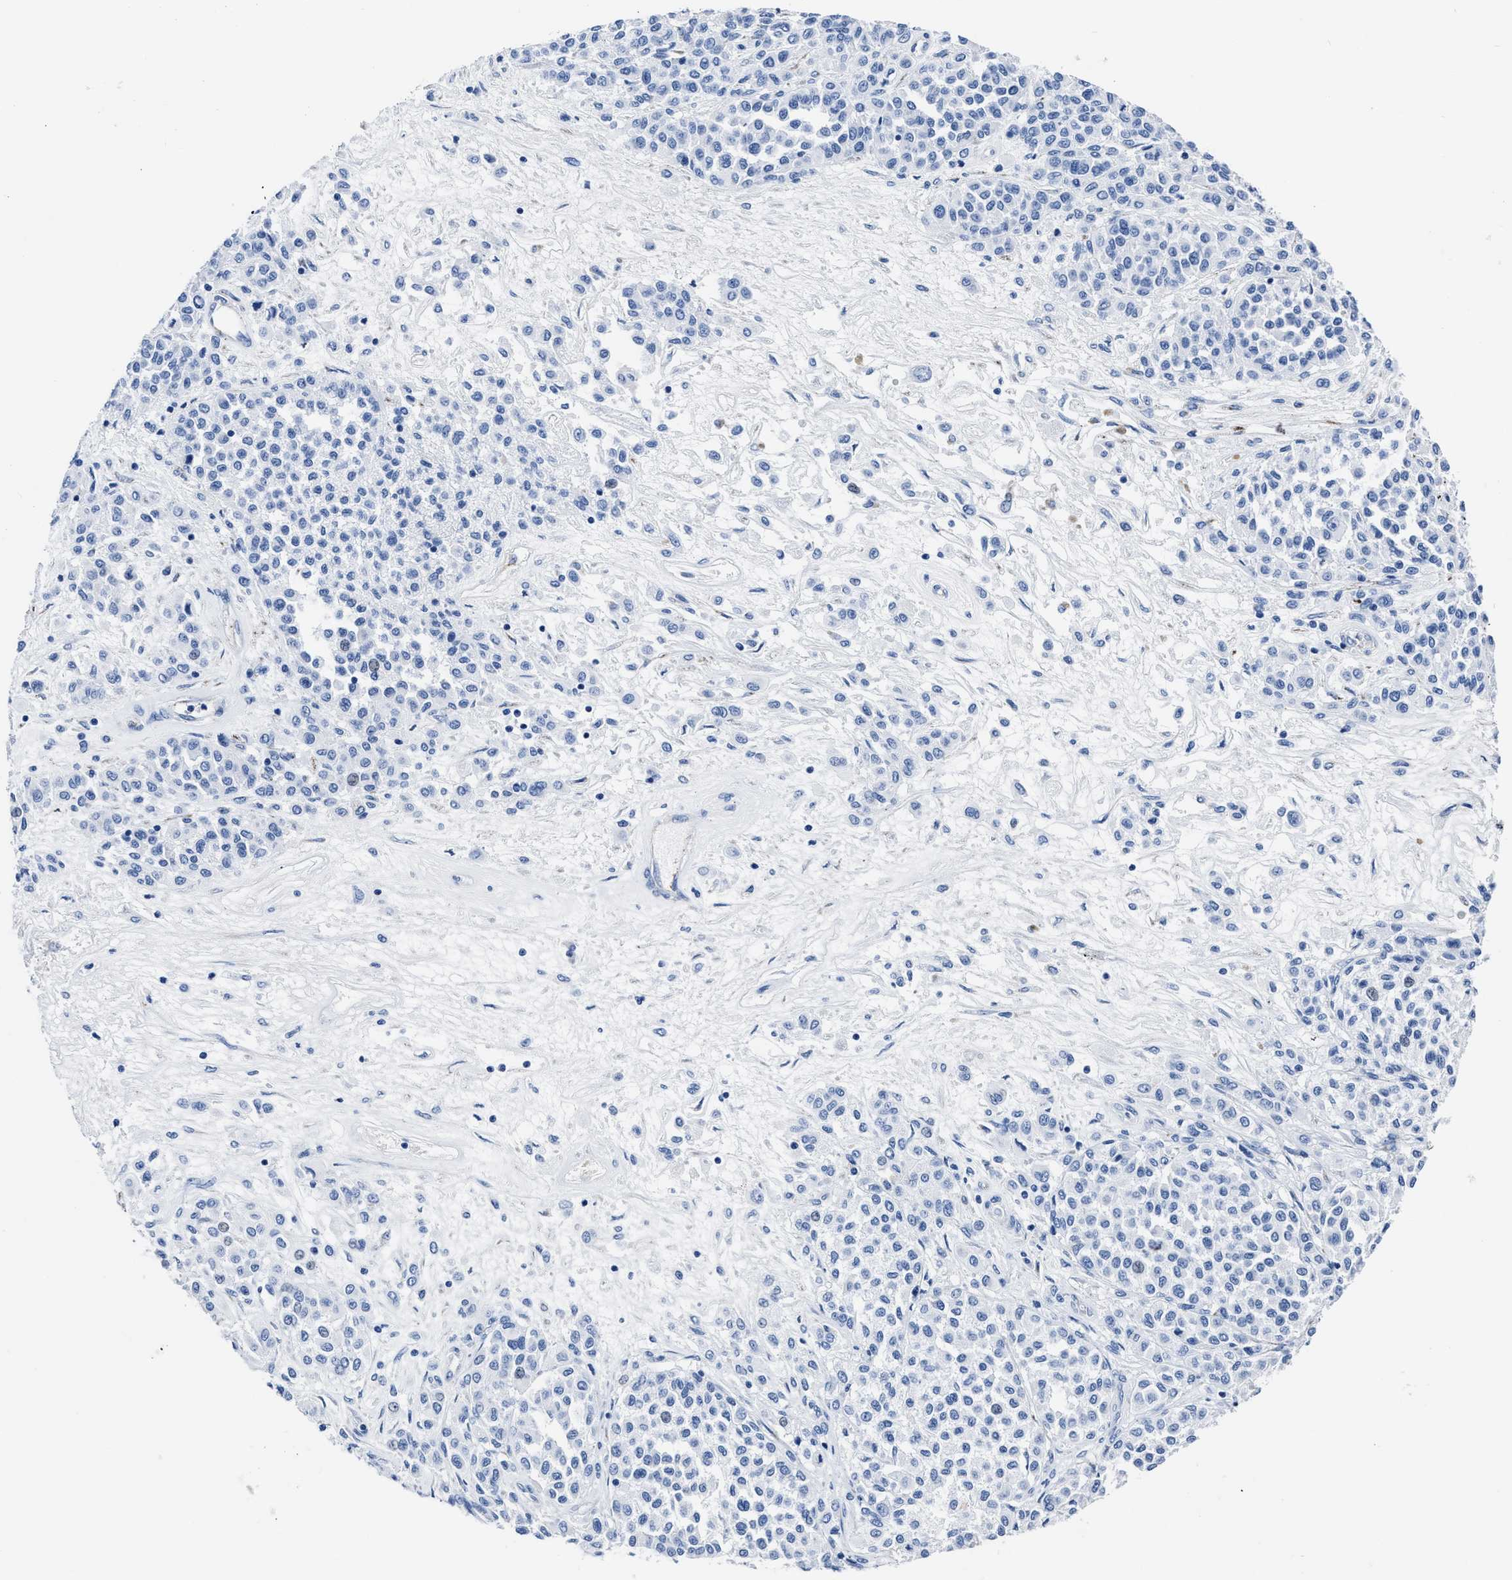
{"staining": {"intensity": "negative", "quantity": "none", "location": "none"}, "tissue": "melanoma", "cell_type": "Tumor cells", "image_type": "cancer", "snomed": [{"axis": "morphology", "description": "Malignant melanoma, Metastatic site"}, {"axis": "topography", "description": "Pancreas"}], "caption": "IHC image of neoplastic tissue: malignant melanoma (metastatic site) stained with DAB exhibits no significant protein positivity in tumor cells. Brightfield microscopy of immunohistochemistry (IHC) stained with DAB (brown) and hematoxylin (blue), captured at high magnification.", "gene": "KCNMB3", "patient": {"sex": "female", "age": 30}}